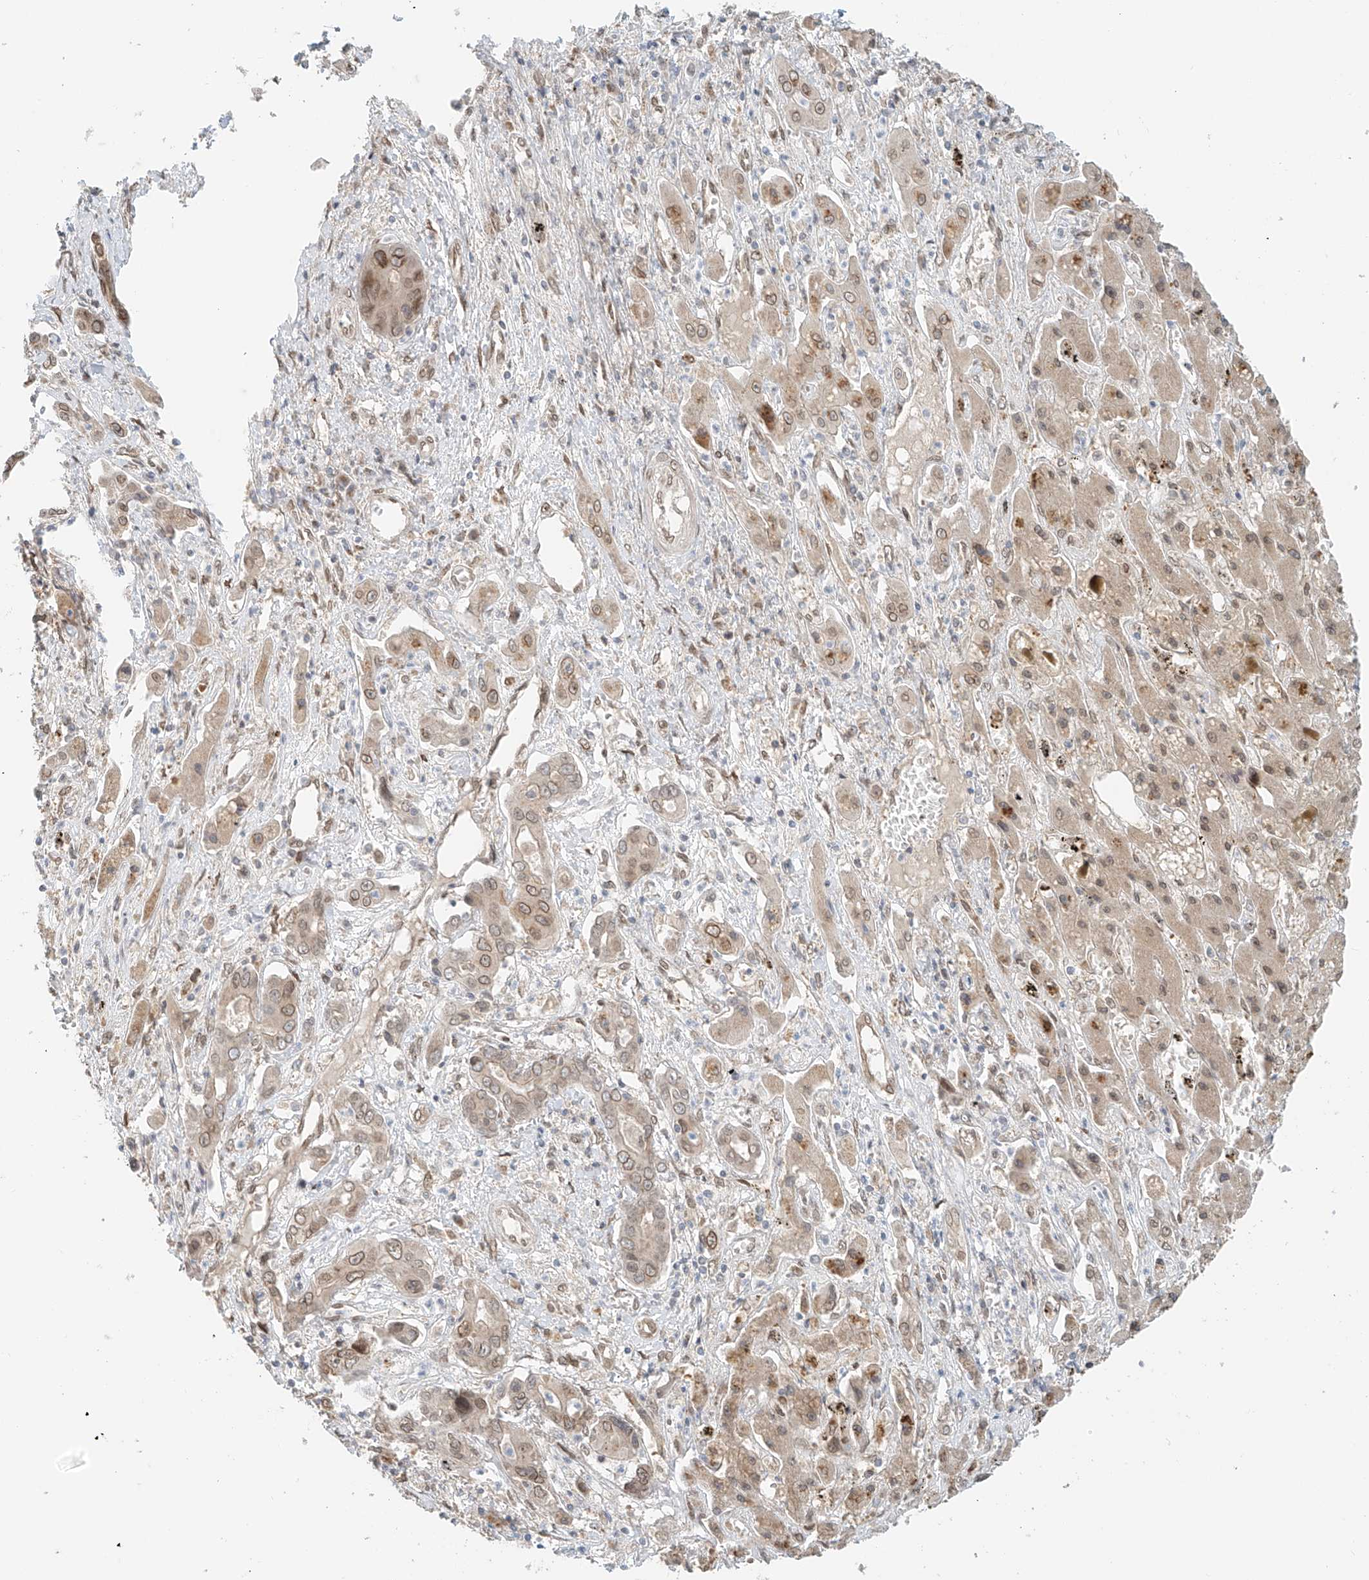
{"staining": {"intensity": "weak", "quantity": "25%-75%", "location": "cytoplasmic/membranous,nuclear"}, "tissue": "liver cancer", "cell_type": "Tumor cells", "image_type": "cancer", "snomed": [{"axis": "morphology", "description": "Cholangiocarcinoma"}, {"axis": "topography", "description": "Liver"}], "caption": "Weak cytoplasmic/membranous and nuclear protein expression is present in about 25%-75% of tumor cells in liver cancer (cholangiocarcinoma). (DAB (3,3'-diaminobenzidine) IHC, brown staining for protein, blue staining for nuclei).", "gene": "STARD9", "patient": {"sex": "male", "age": 67}}